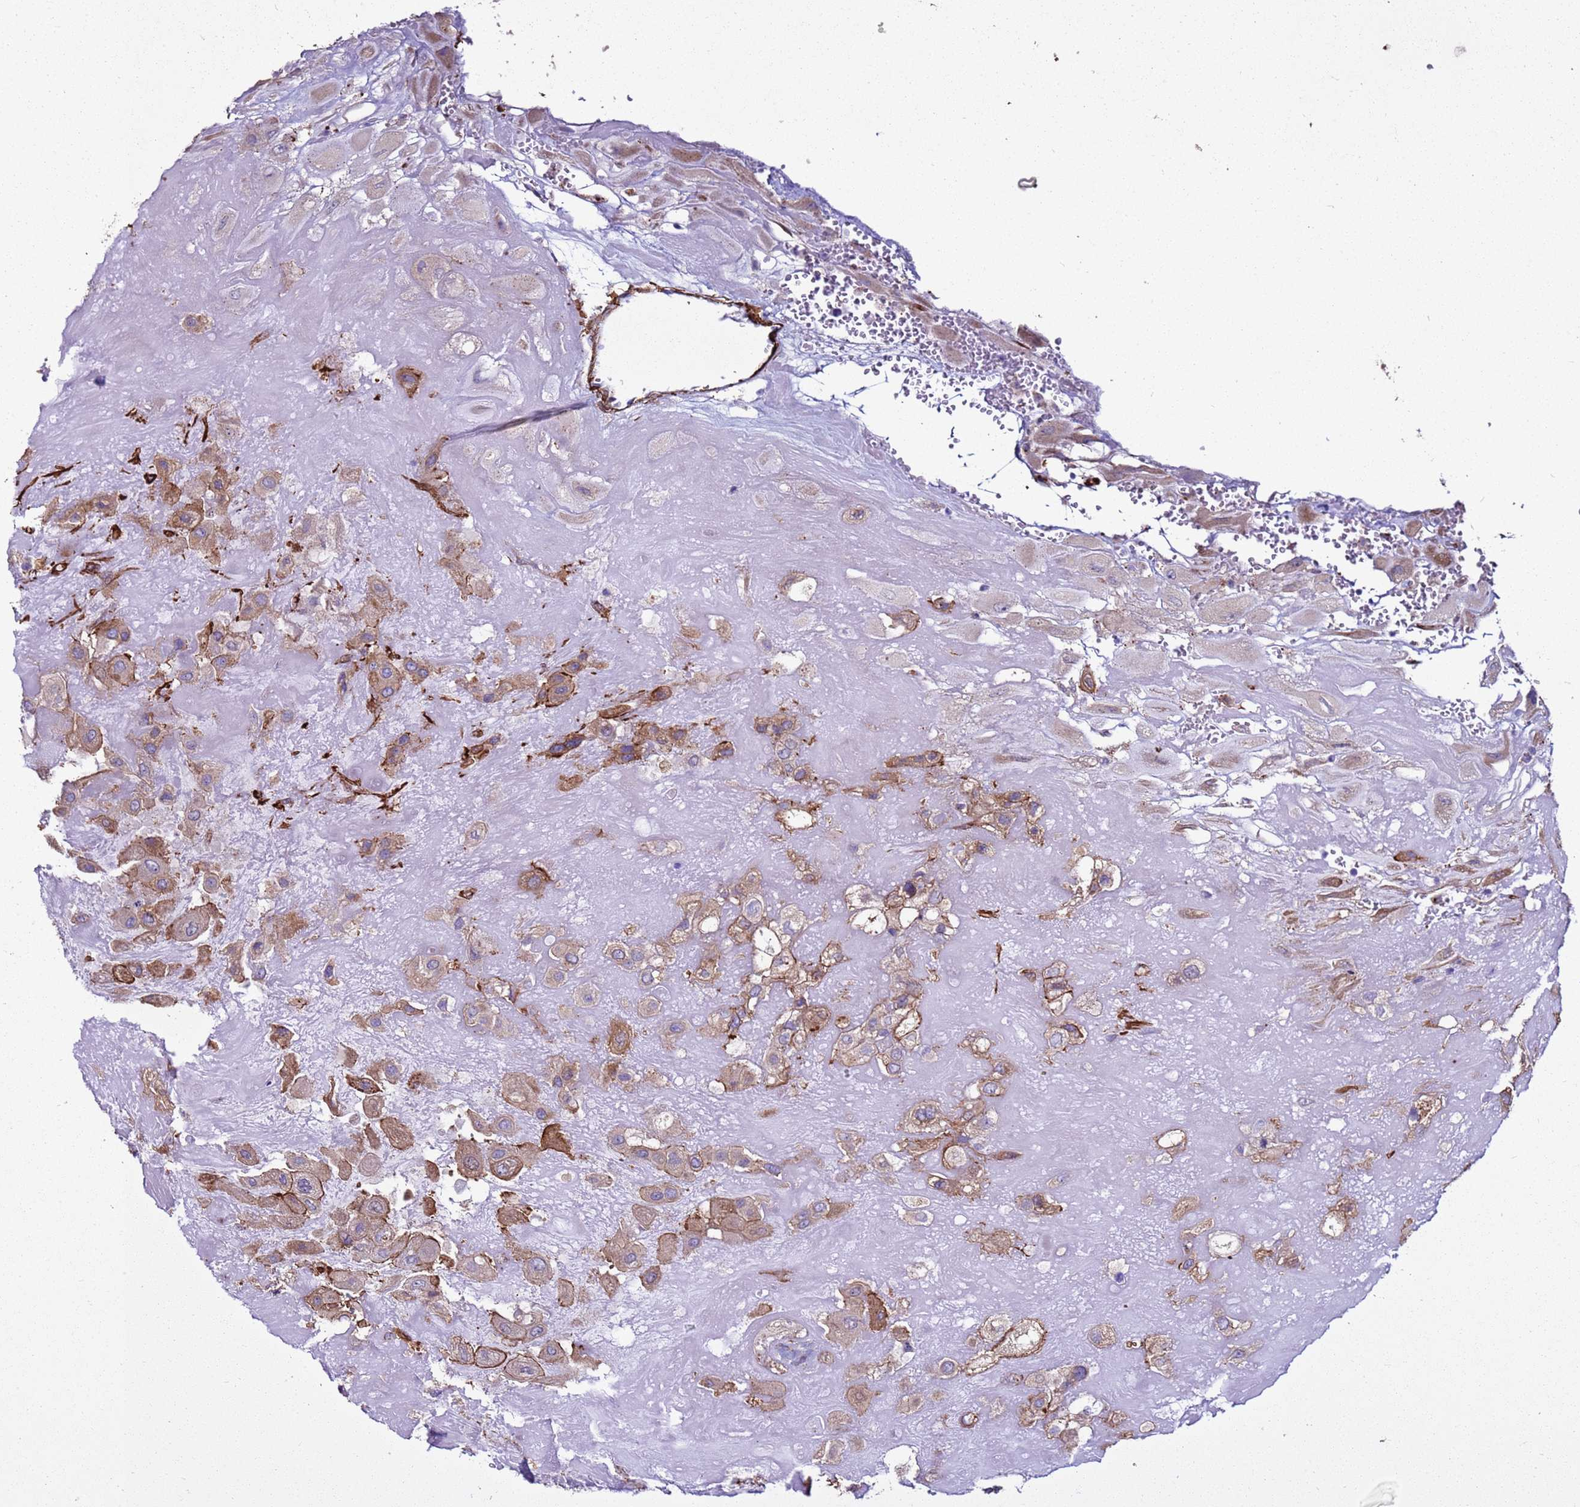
{"staining": {"intensity": "moderate", "quantity": "25%-75%", "location": "cytoplasmic/membranous"}, "tissue": "placenta", "cell_type": "Decidual cells", "image_type": "normal", "snomed": [{"axis": "morphology", "description": "Normal tissue, NOS"}, {"axis": "topography", "description": "Placenta"}], "caption": "Moderate cytoplasmic/membranous staining is present in about 25%-75% of decidual cells in unremarkable placenta. Immunohistochemistry (ihc) stains the protein in brown and the nuclei are stained blue.", "gene": "RABL2A", "patient": {"sex": "female", "age": 32}}